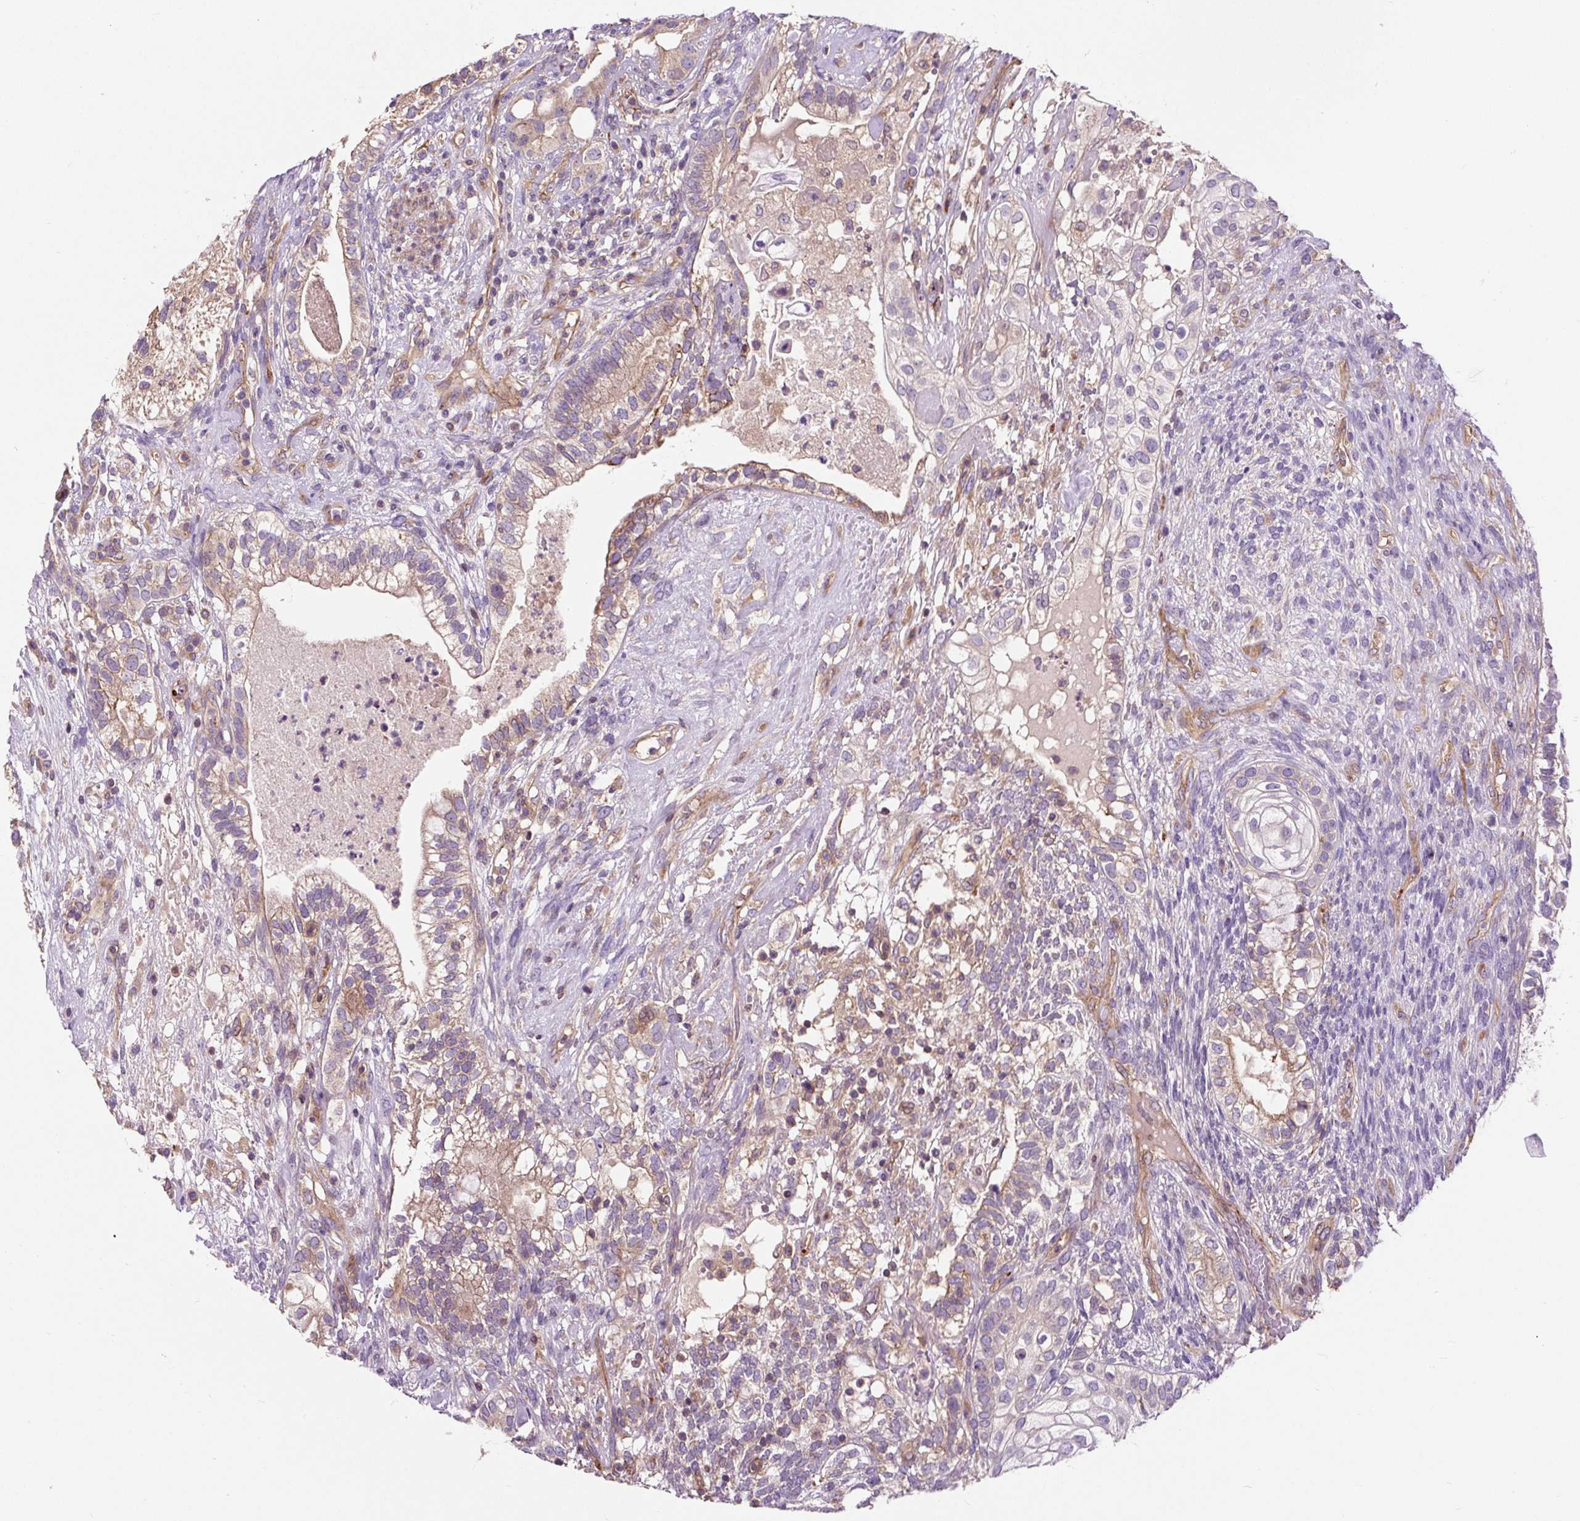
{"staining": {"intensity": "weak", "quantity": "25%-75%", "location": "cytoplasmic/membranous"}, "tissue": "testis cancer", "cell_type": "Tumor cells", "image_type": "cancer", "snomed": [{"axis": "morphology", "description": "Seminoma, NOS"}, {"axis": "morphology", "description": "Carcinoma, Embryonal, NOS"}, {"axis": "topography", "description": "Testis"}], "caption": "Human testis cancer stained with a brown dye reveals weak cytoplasmic/membranous positive positivity in about 25%-75% of tumor cells.", "gene": "PCDHGB3", "patient": {"sex": "male", "age": 41}}